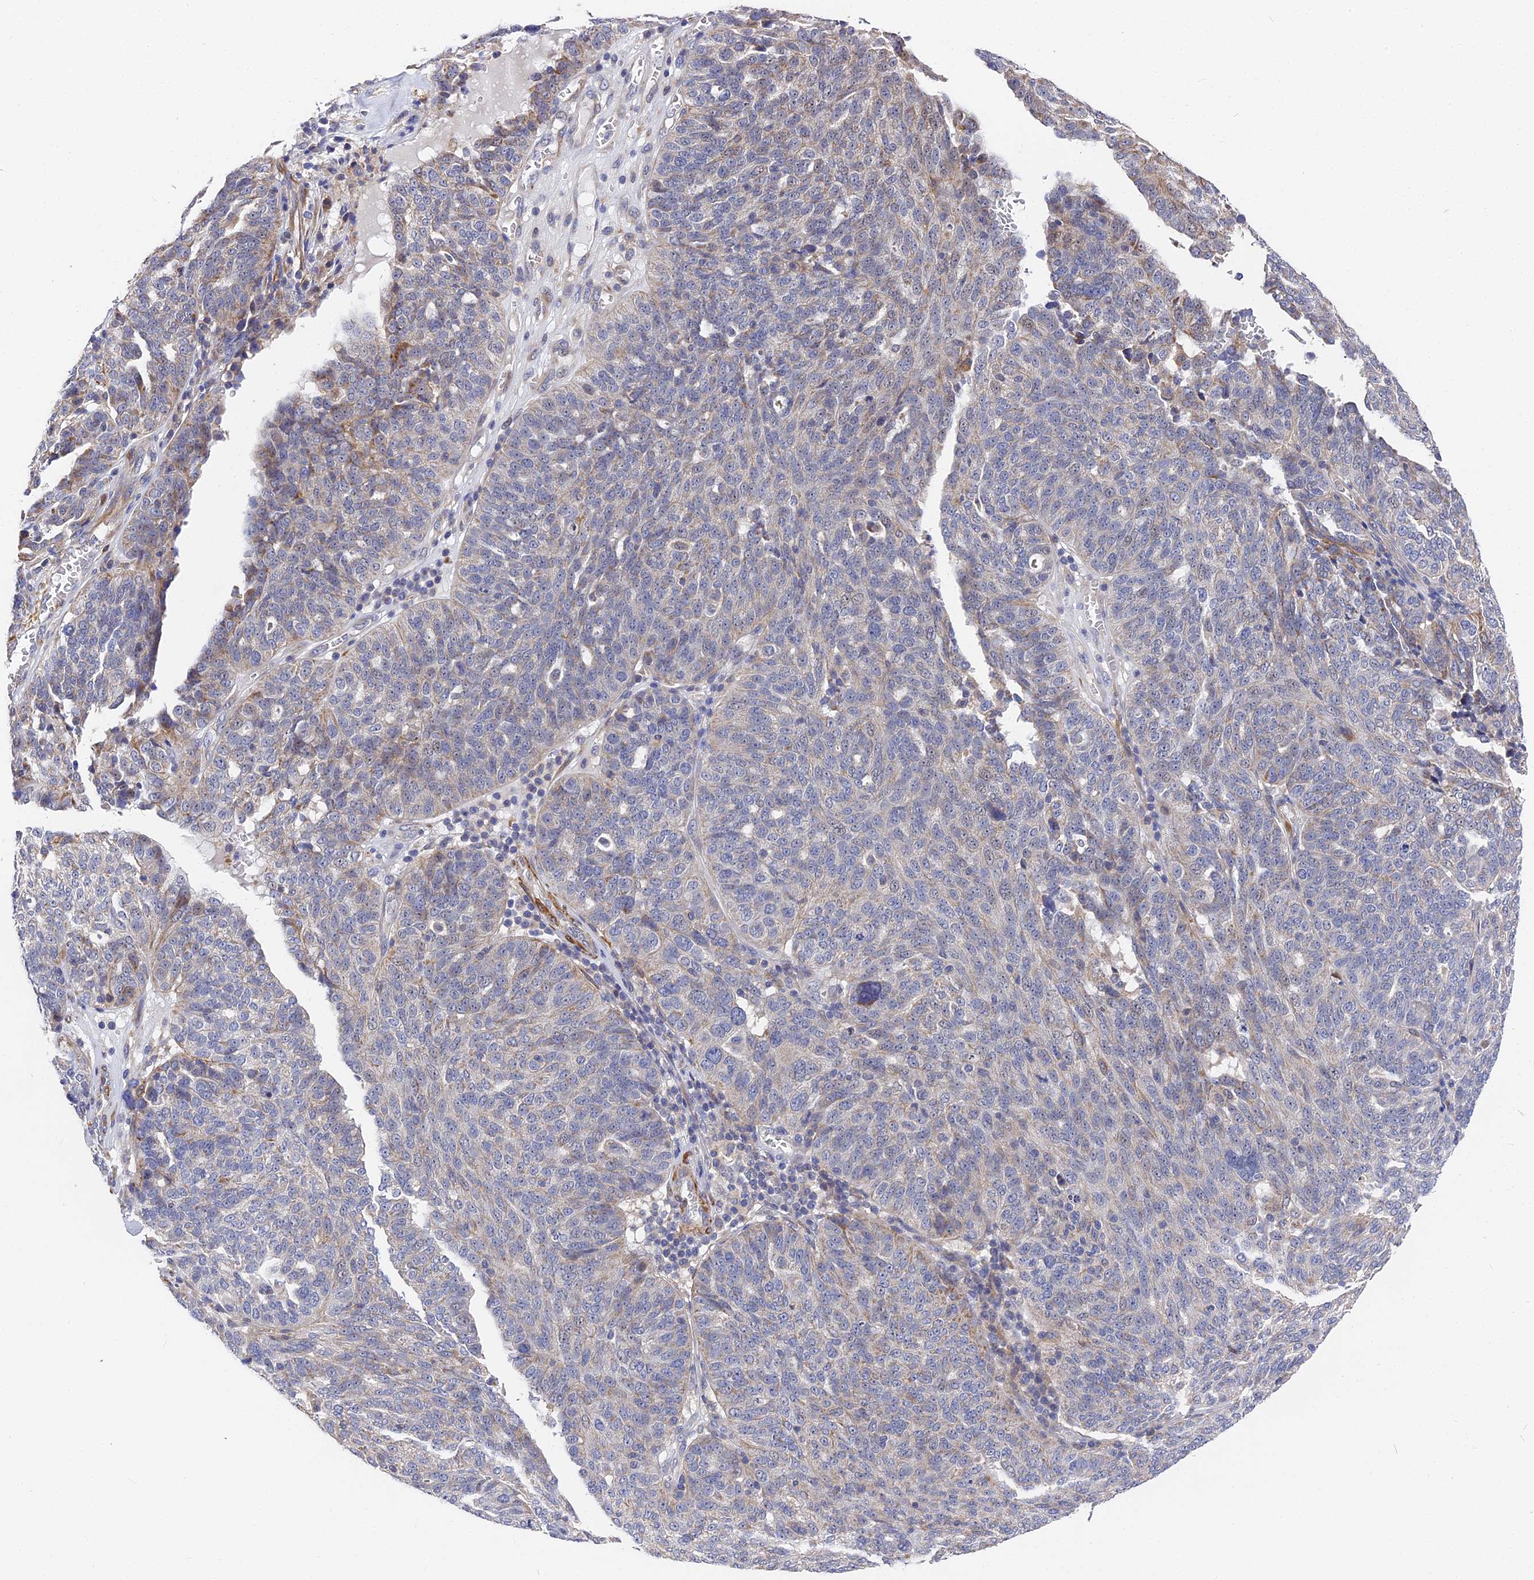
{"staining": {"intensity": "weak", "quantity": "<25%", "location": "cytoplasmic/membranous"}, "tissue": "ovarian cancer", "cell_type": "Tumor cells", "image_type": "cancer", "snomed": [{"axis": "morphology", "description": "Cystadenocarcinoma, serous, NOS"}, {"axis": "topography", "description": "Ovary"}], "caption": "Tumor cells show no significant protein expression in ovarian cancer. (DAB (3,3'-diaminobenzidine) immunohistochemistry (IHC) visualized using brightfield microscopy, high magnification).", "gene": "CCDC113", "patient": {"sex": "female", "age": 59}}